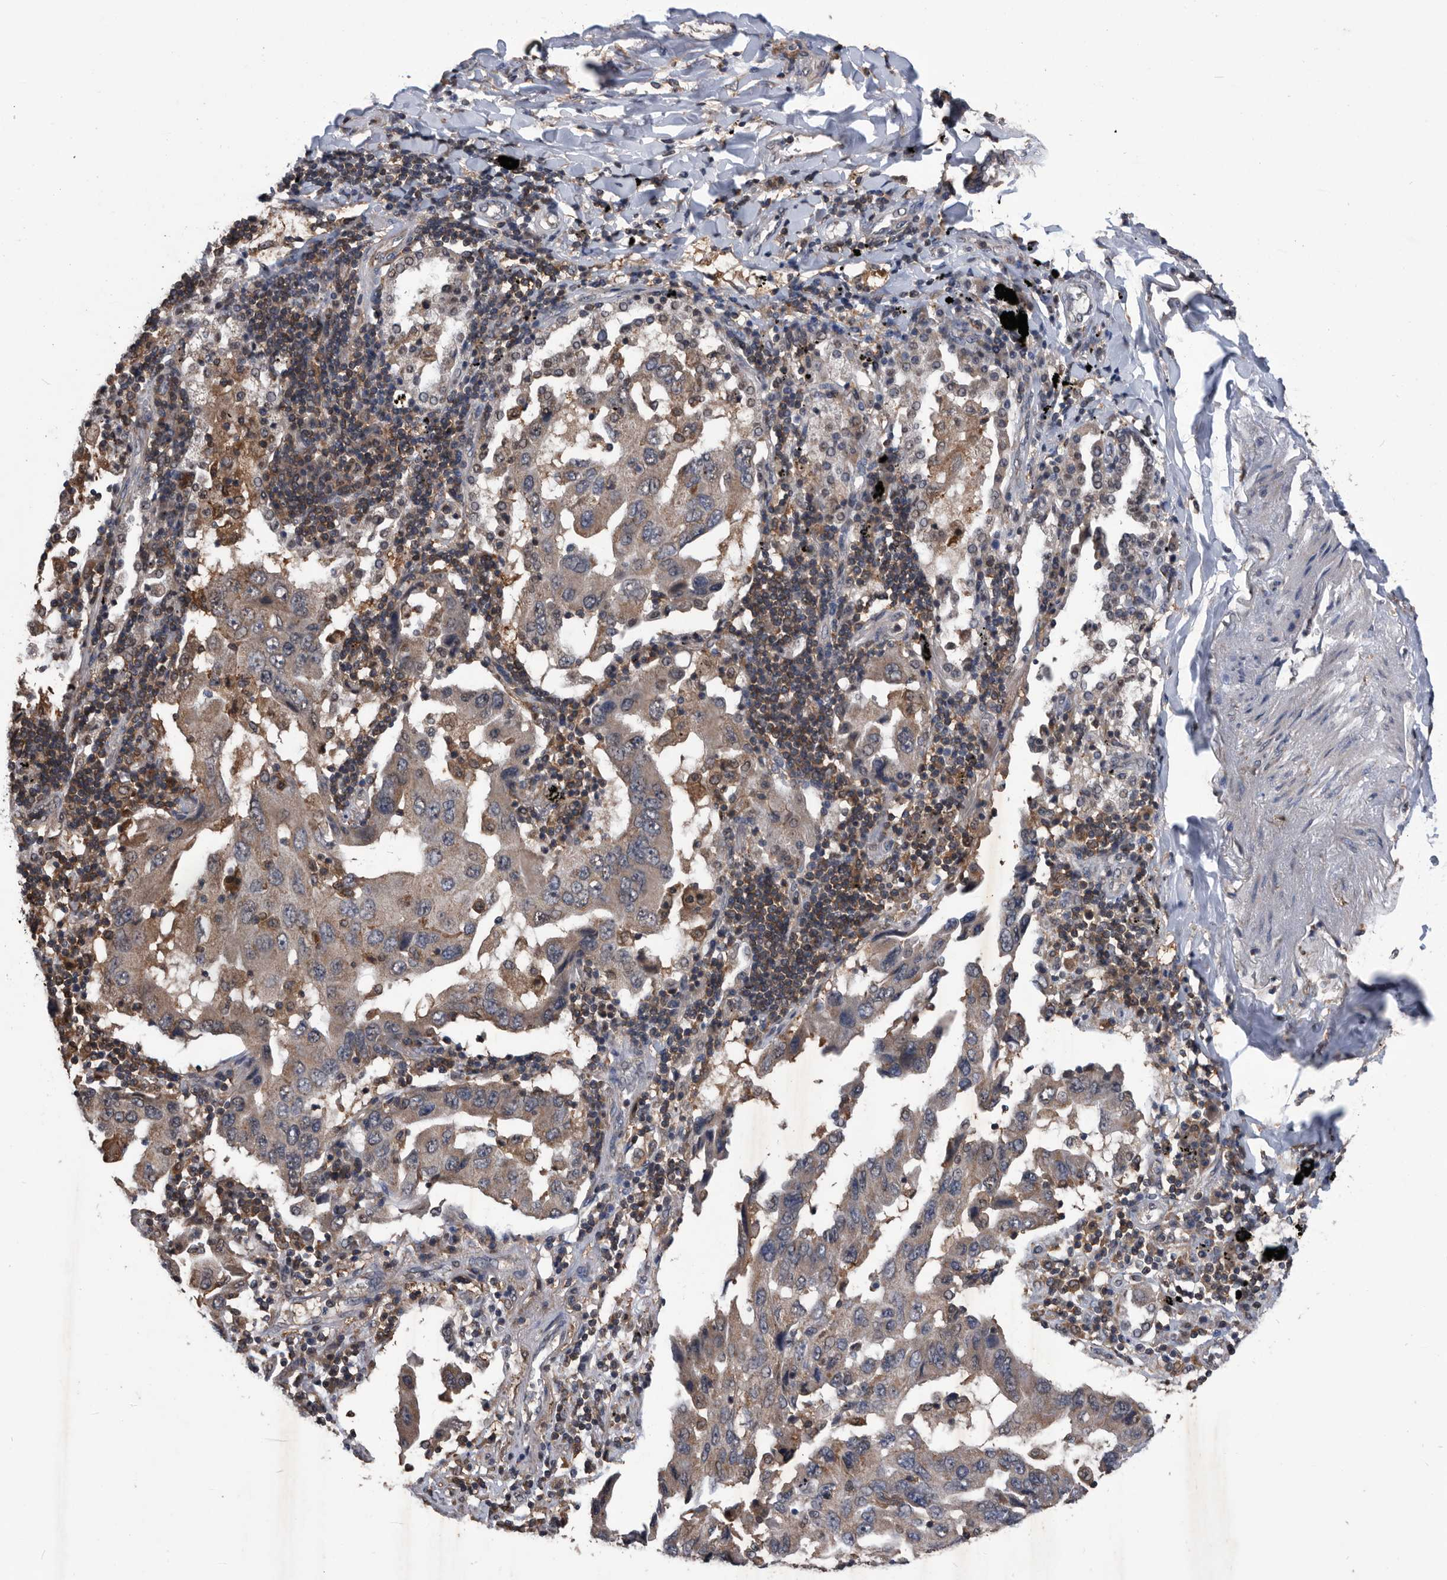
{"staining": {"intensity": "moderate", "quantity": ">75%", "location": "cytoplasmic/membranous"}, "tissue": "lung cancer", "cell_type": "Tumor cells", "image_type": "cancer", "snomed": [{"axis": "morphology", "description": "Adenocarcinoma, NOS"}, {"axis": "topography", "description": "Lung"}], "caption": "Lung adenocarcinoma stained with IHC reveals moderate cytoplasmic/membranous staining in about >75% of tumor cells.", "gene": "NRBP1", "patient": {"sex": "female", "age": 65}}